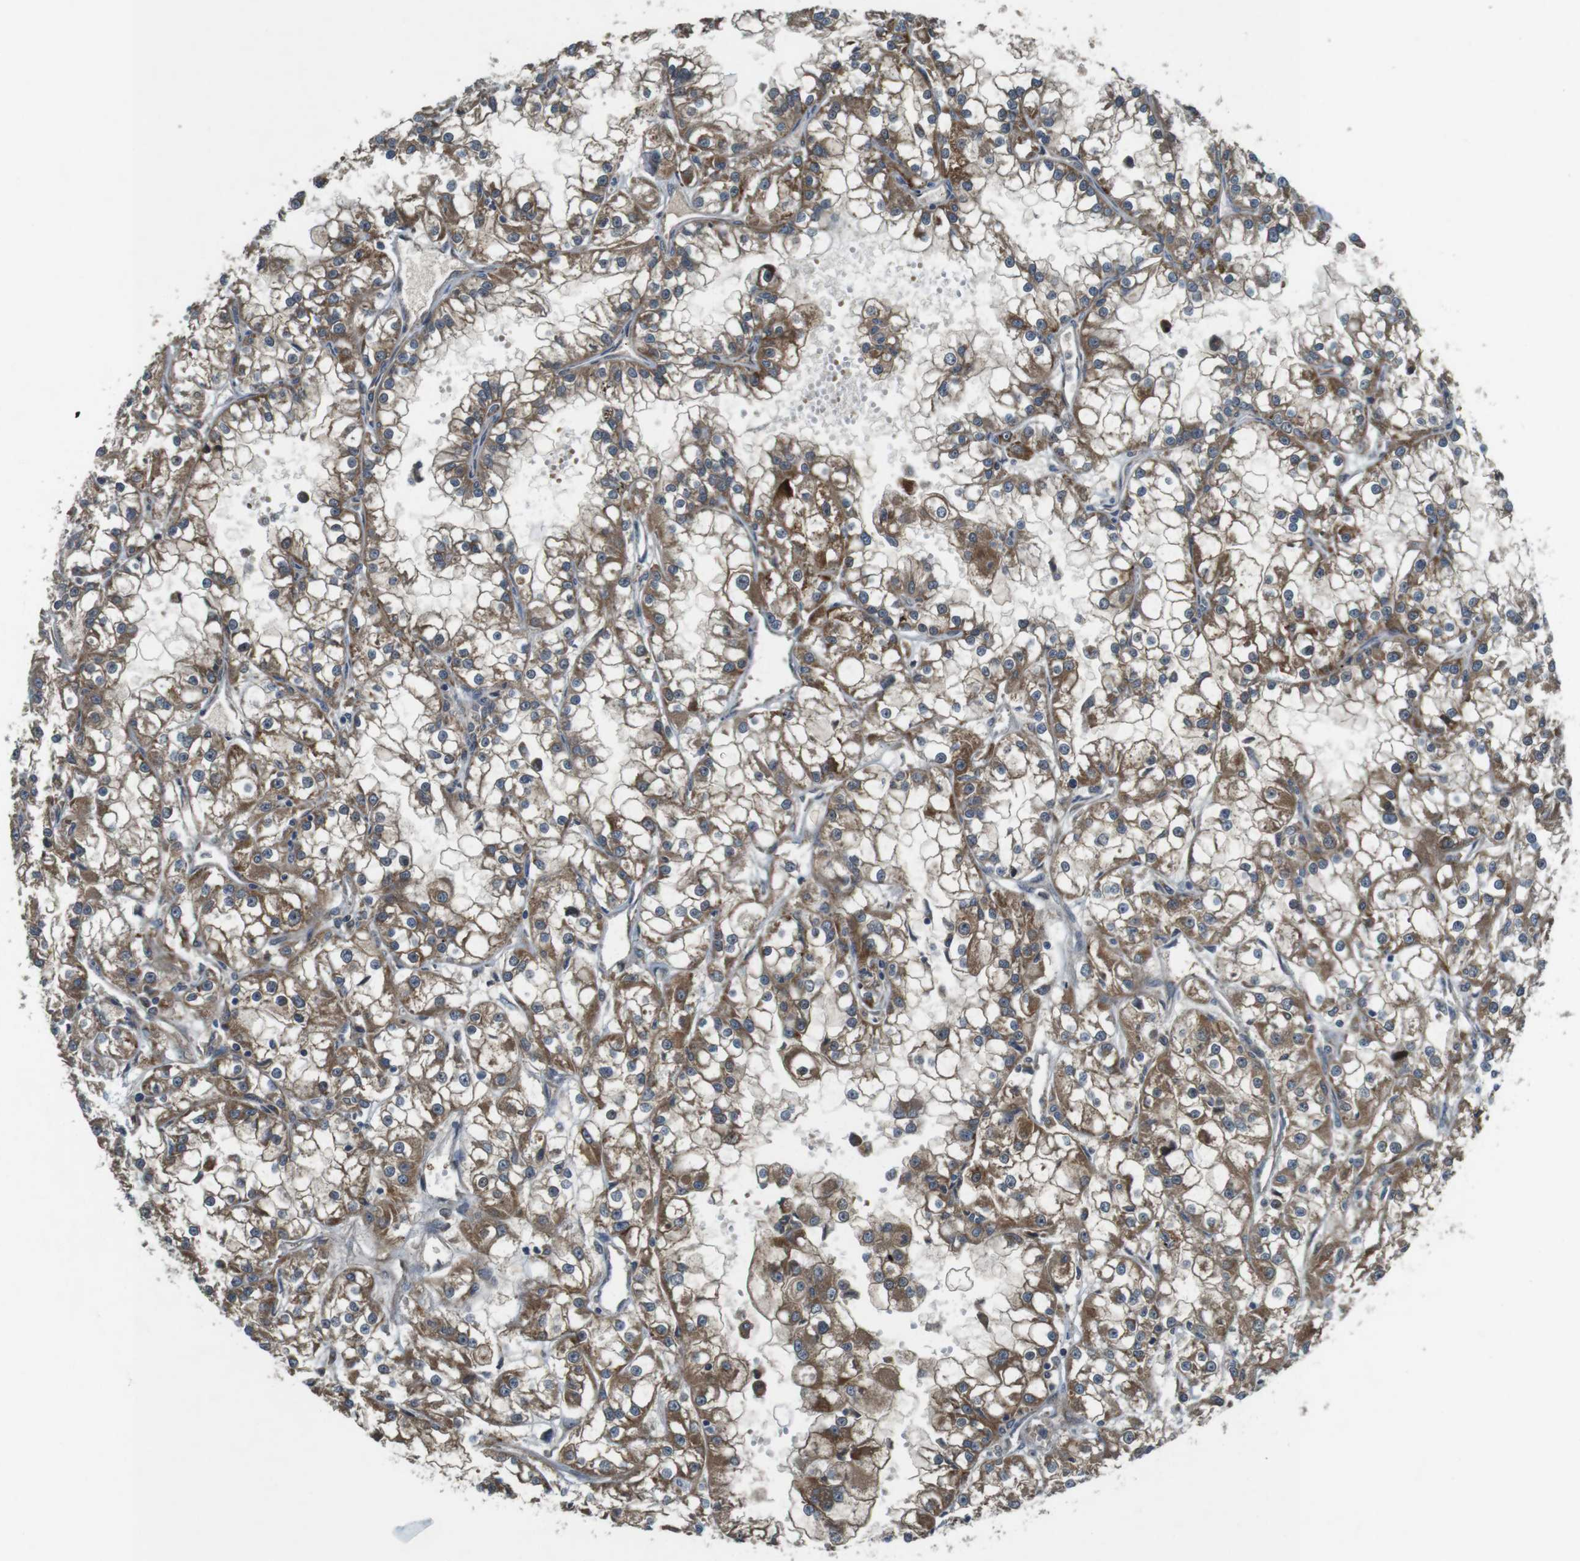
{"staining": {"intensity": "moderate", "quantity": ">75%", "location": "cytoplasmic/membranous"}, "tissue": "renal cancer", "cell_type": "Tumor cells", "image_type": "cancer", "snomed": [{"axis": "morphology", "description": "Adenocarcinoma, NOS"}, {"axis": "topography", "description": "Kidney"}], "caption": "This histopathology image displays IHC staining of renal adenocarcinoma, with medium moderate cytoplasmic/membranous staining in about >75% of tumor cells.", "gene": "IFFO2", "patient": {"sex": "female", "age": 52}}